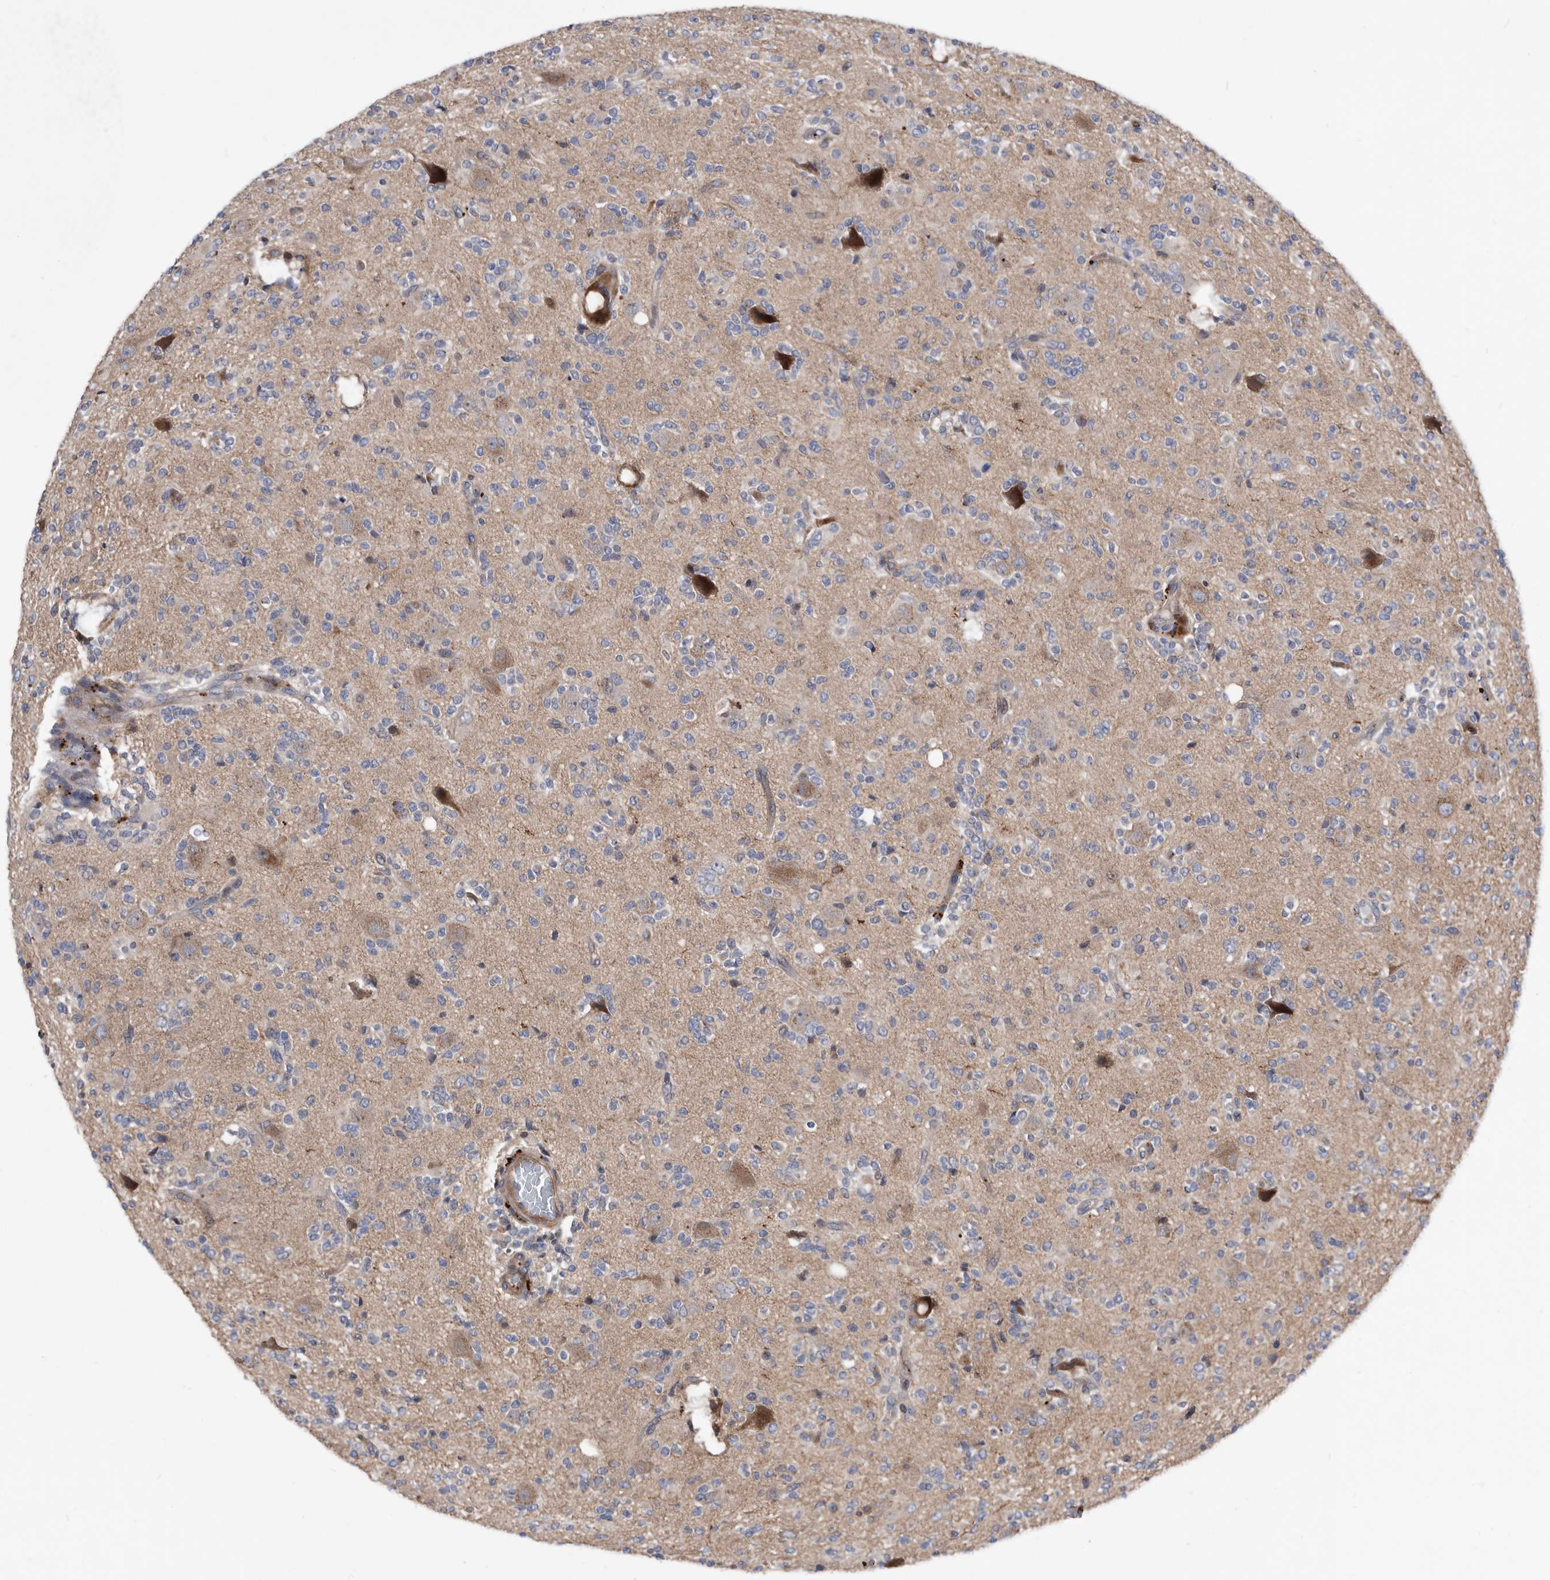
{"staining": {"intensity": "weak", "quantity": "<25%", "location": "cytoplasmic/membranous"}, "tissue": "glioma", "cell_type": "Tumor cells", "image_type": "cancer", "snomed": [{"axis": "morphology", "description": "Glioma, malignant, High grade"}, {"axis": "topography", "description": "Brain"}], "caption": "Tumor cells are negative for protein expression in human malignant glioma (high-grade).", "gene": "BAIAP3", "patient": {"sex": "male", "age": 34}}